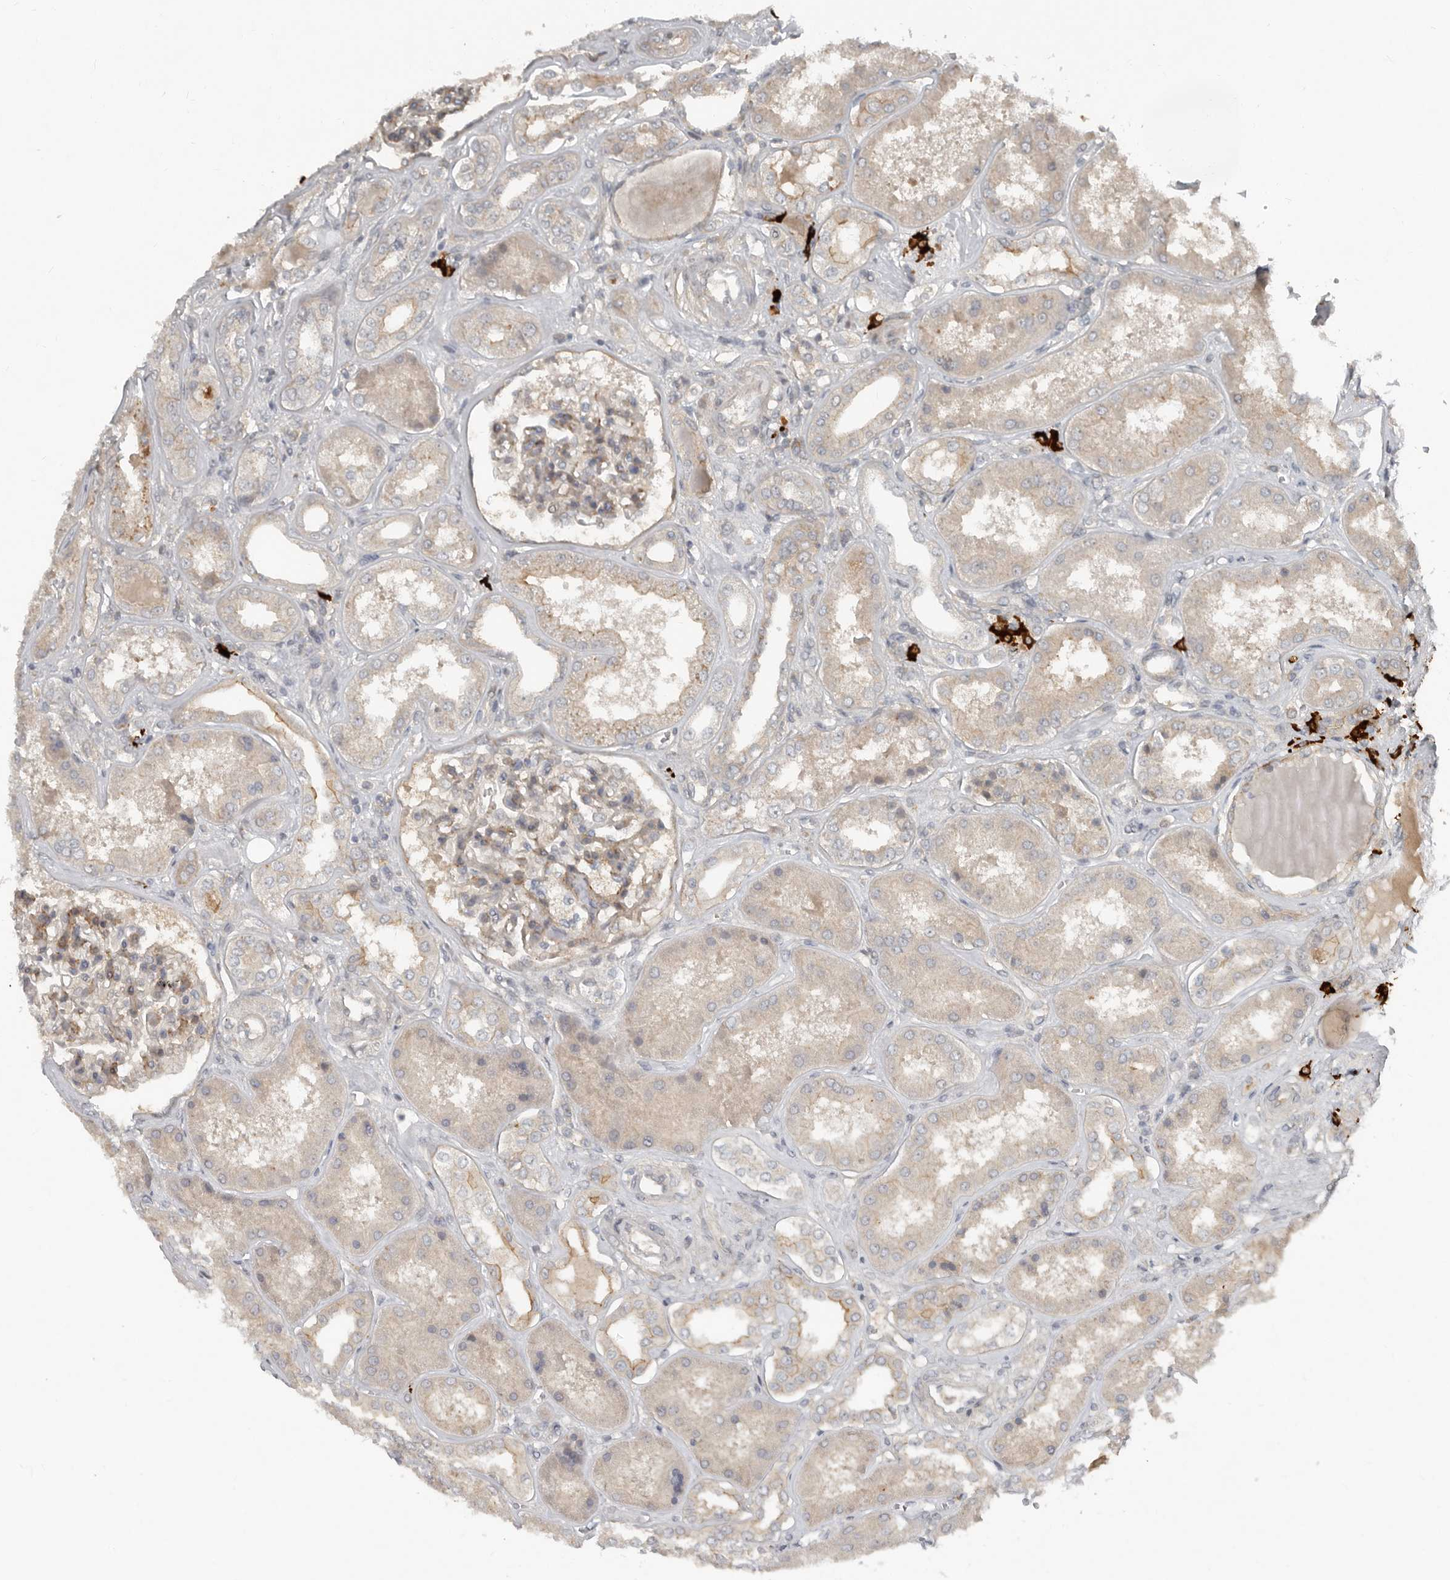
{"staining": {"intensity": "moderate", "quantity": "<25%", "location": "cytoplasmic/membranous"}, "tissue": "kidney", "cell_type": "Cells in glomeruli", "image_type": "normal", "snomed": [{"axis": "morphology", "description": "Normal tissue, NOS"}, {"axis": "topography", "description": "Kidney"}], "caption": "IHC of normal kidney demonstrates low levels of moderate cytoplasmic/membranous expression in approximately <25% of cells in glomeruli.", "gene": "TEAD3", "patient": {"sex": "female", "age": 56}}